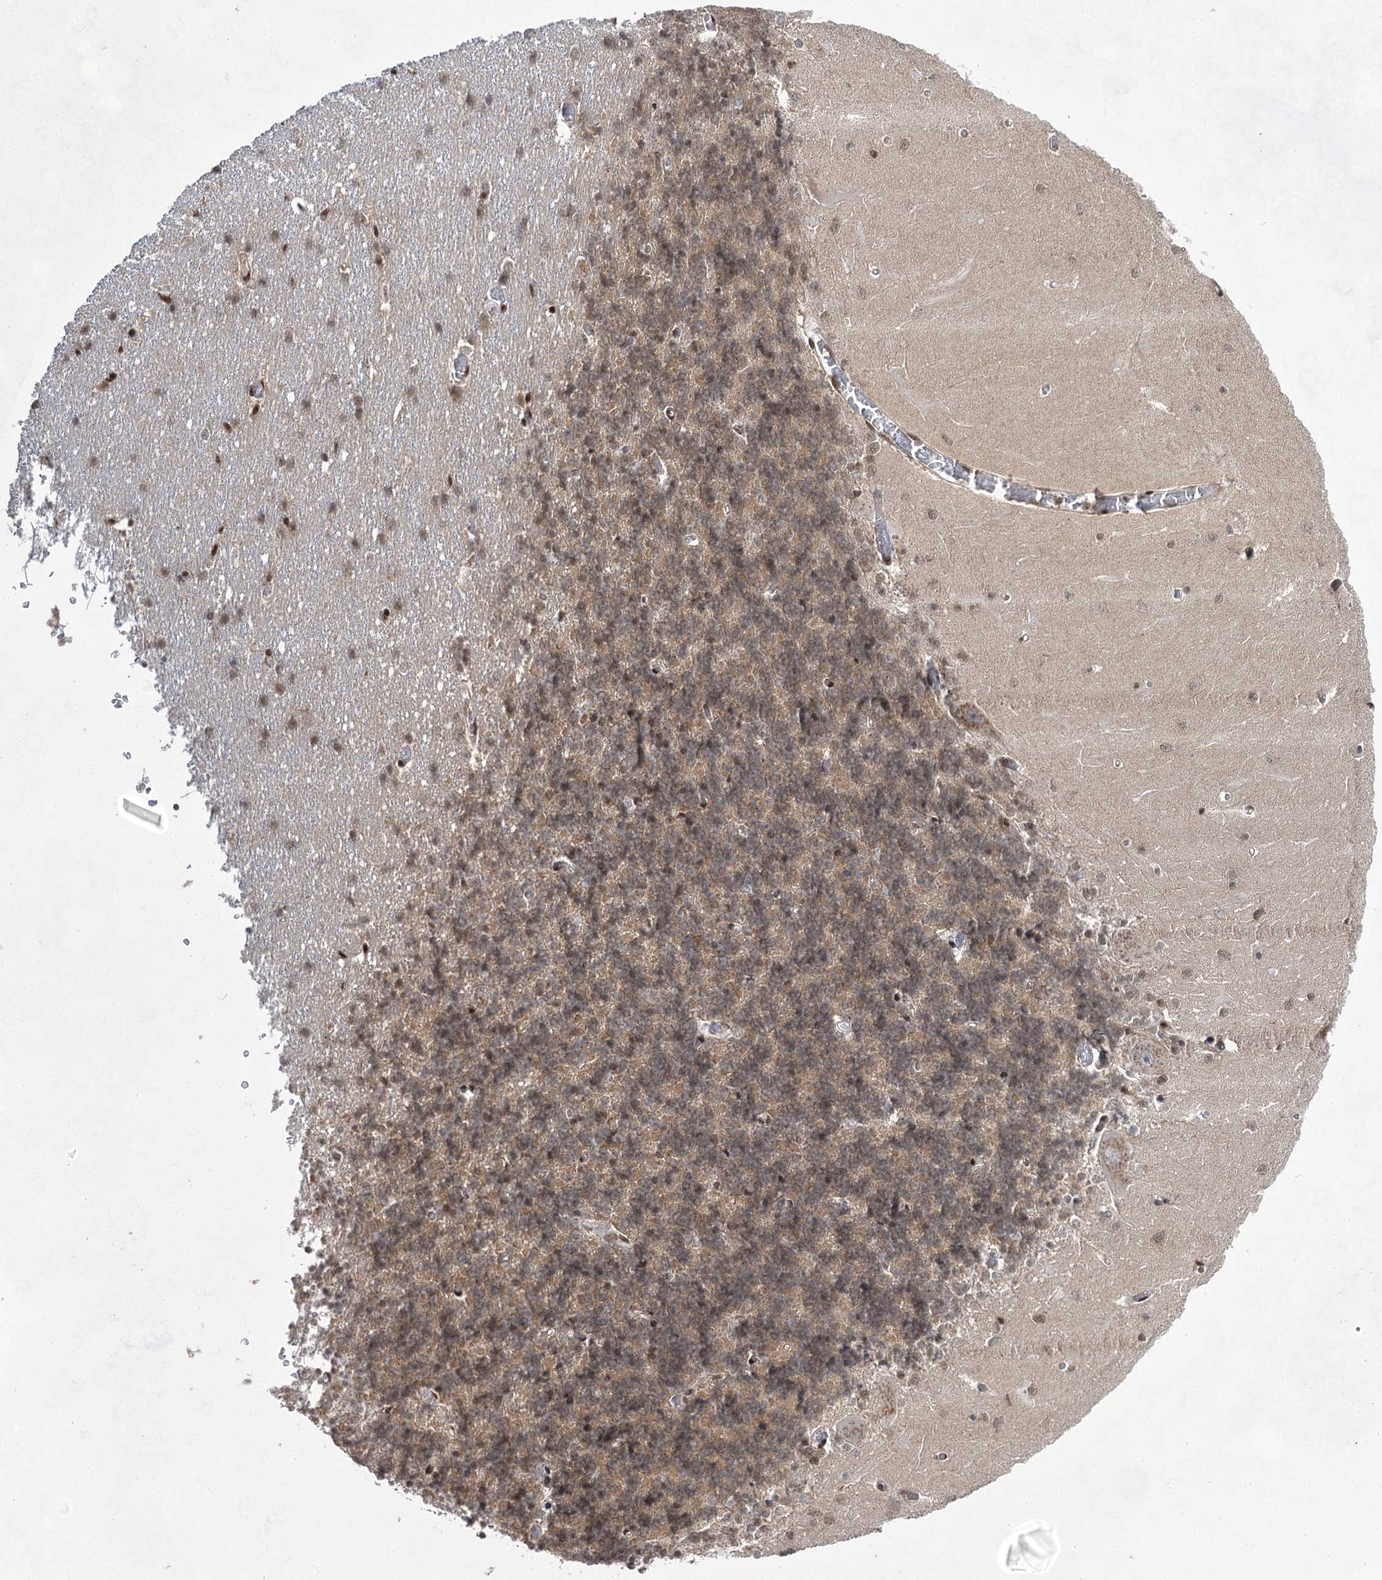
{"staining": {"intensity": "moderate", "quantity": "25%-75%", "location": "cytoplasmic/membranous,nuclear"}, "tissue": "cerebellum", "cell_type": "Cells in granular layer", "image_type": "normal", "snomed": [{"axis": "morphology", "description": "Normal tissue, NOS"}, {"axis": "topography", "description": "Cerebellum"}], "caption": "A histopathology image of cerebellum stained for a protein exhibits moderate cytoplasmic/membranous,nuclear brown staining in cells in granular layer.", "gene": "ZCCHC8", "patient": {"sex": "male", "age": 37}}